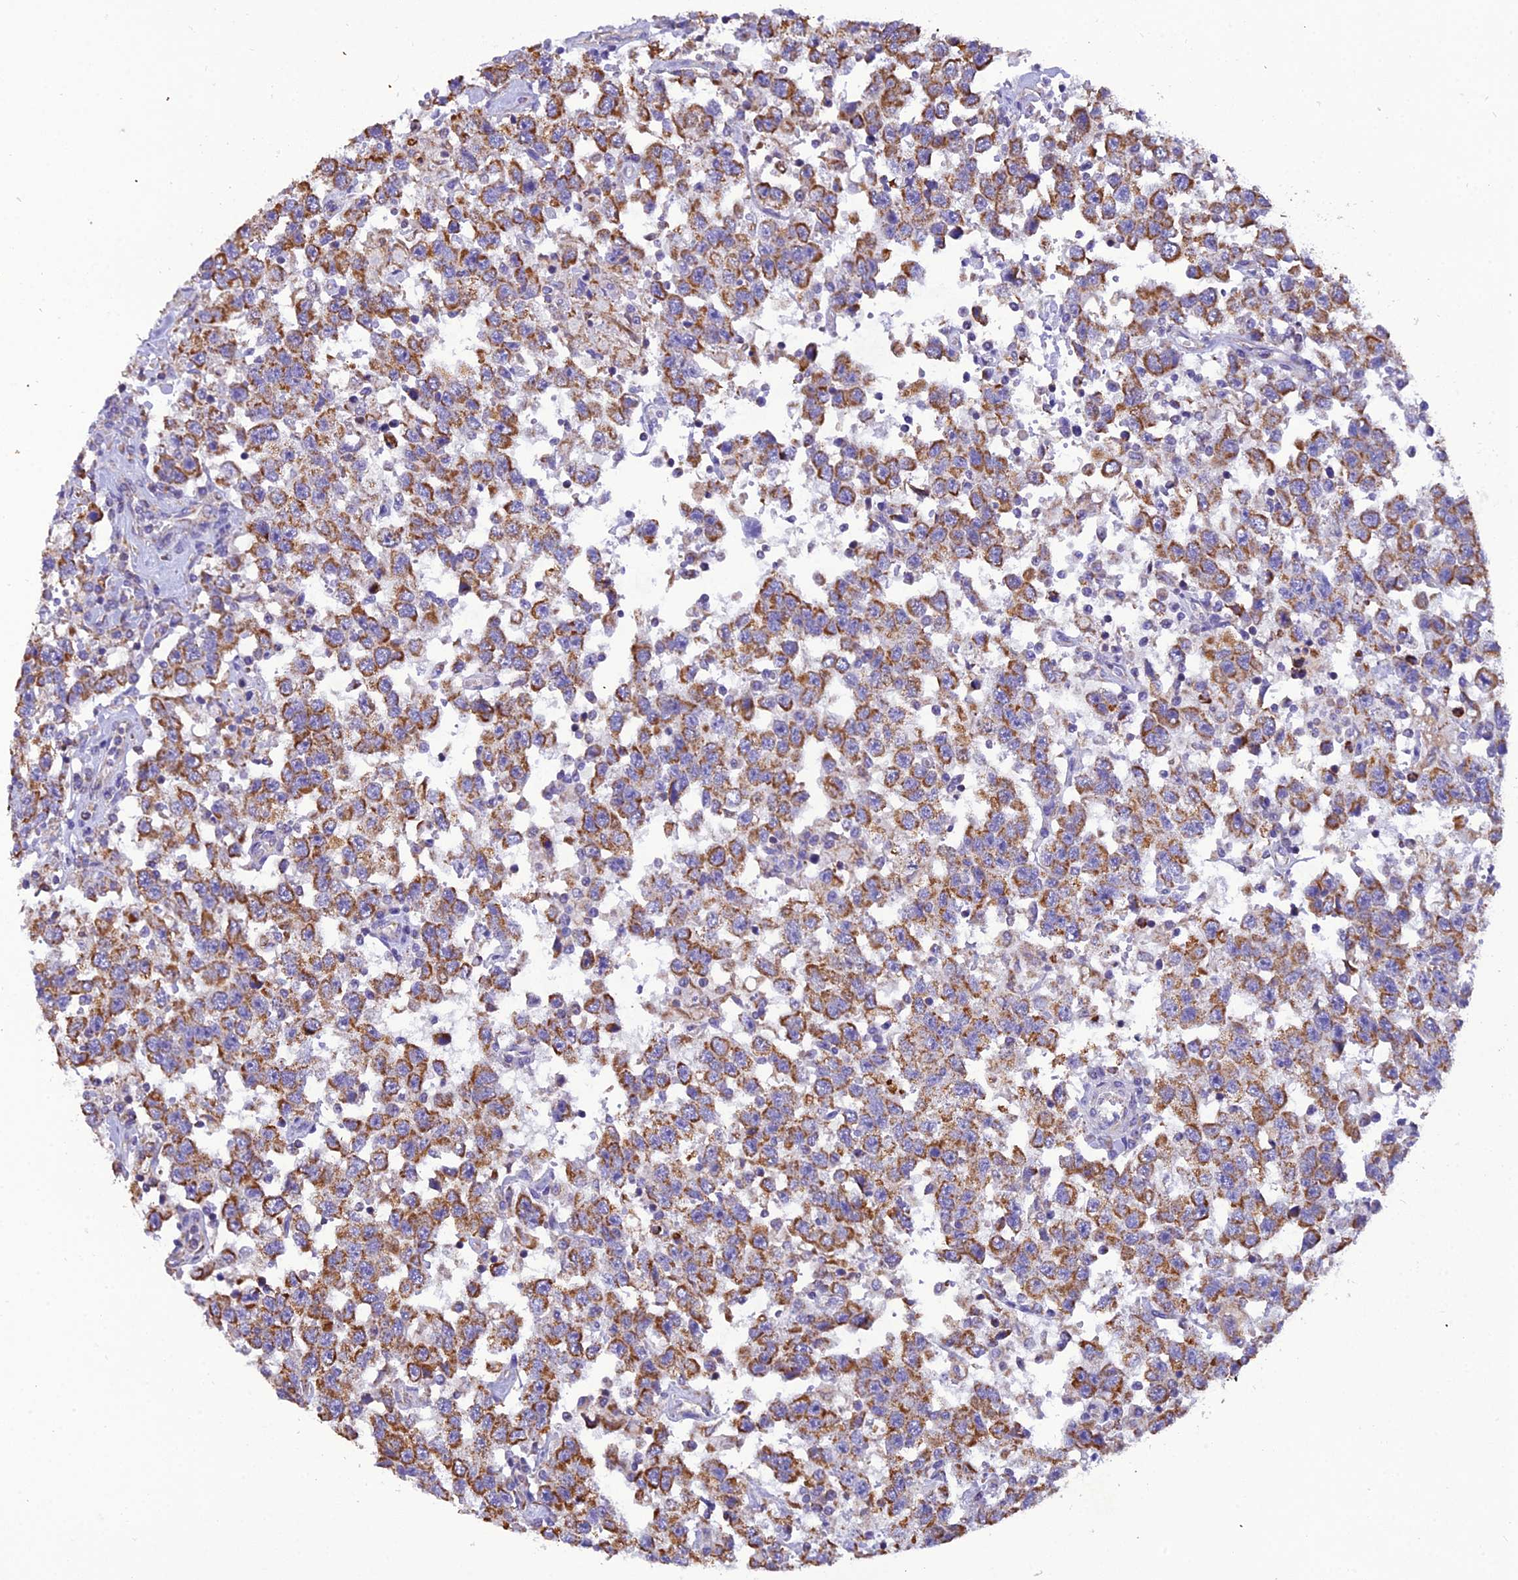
{"staining": {"intensity": "moderate", "quantity": ">75%", "location": "cytoplasmic/membranous"}, "tissue": "testis cancer", "cell_type": "Tumor cells", "image_type": "cancer", "snomed": [{"axis": "morphology", "description": "Seminoma, NOS"}, {"axis": "topography", "description": "Testis"}], "caption": "Protein staining of seminoma (testis) tissue exhibits moderate cytoplasmic/membranous expression in approximately >75% of tumor cells. (DAB (3,3'-diaminobenzidine) IHC with brightfield microscopy, high magnification).", "gene": "GPD1", "patient": {"sex": "male", "age": 41}}